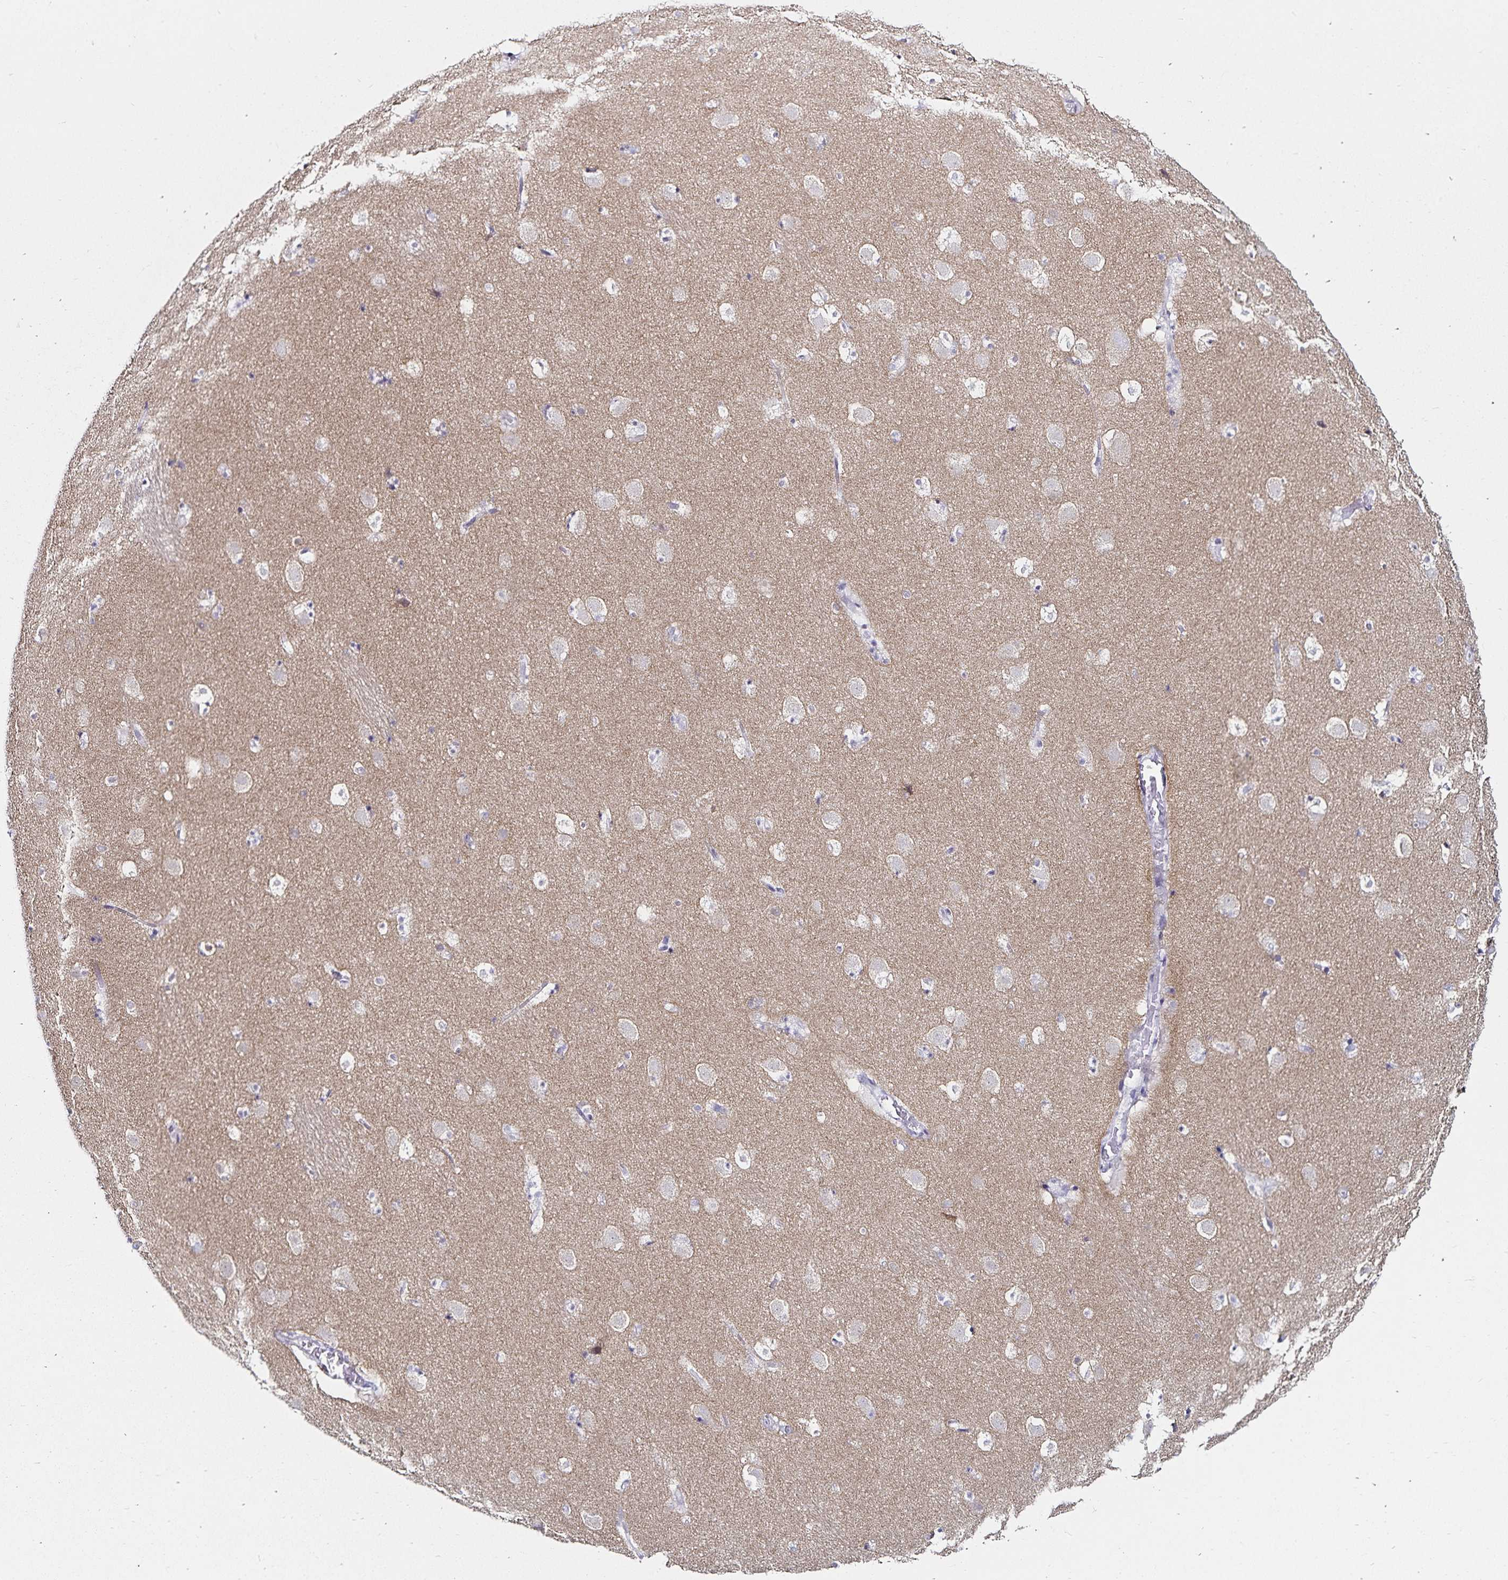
{"staining": {"intensity": "negative", "quantity": "none", "location": "none"}, "tissue": "caudate", "cell_type": "Glial cells", "image_type": "normal", "snomed": [{"axis": "morphology", "description": "Normal tissue, NOS"}, {"axis": "topography", "description": "Lateral ventricle wall"}], "caption": "The micrograph shows no significant expression in glial cells of caudate. (Brightfield microscopy of DAB (3,3'-diaminobenzidine) immunohistochemistry (IHC) at high magnification).", "gene": "ANLN", "patient": {"sex": "male", "age": 37}}